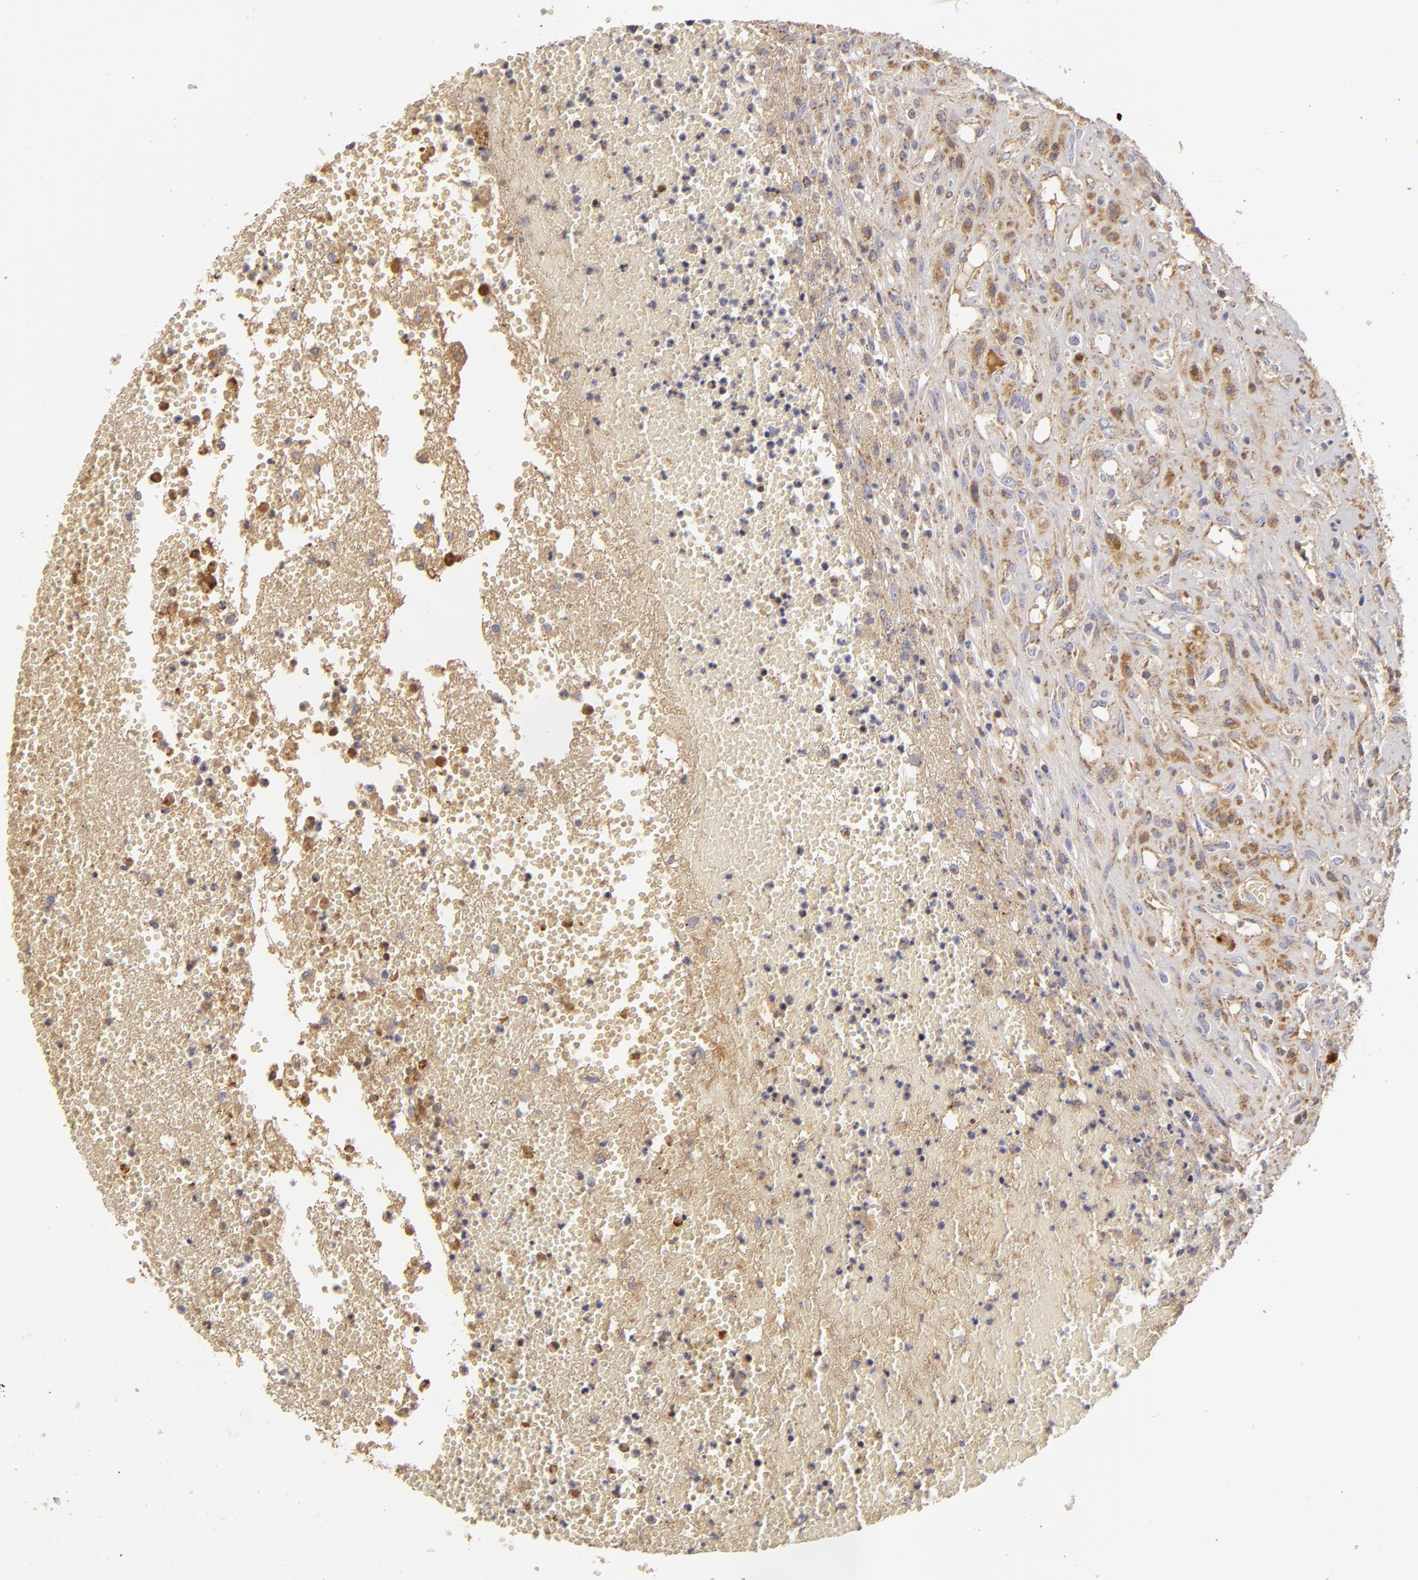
{"staining": {"intensity": "moderate", "quantity": ">75%", "location": "cytoplasmic/membranous"}, "tissue": "glioma", "cell_type": "Tumor cells", "image_type": "cancer", "snomed": [{"axis": "morphology", "description": "Glioma, malignant, High grade"}, {"axis": "topography", "description": "Brain"}], "caption": "Immunohistochemistry (IHC) of human malignant glioma (high-grade) demonstrates medium levels of moderate cytoplasmic/membranous positivity in about >75% of tumor cells.", "gene": "CFB", "patient": {"sex": "male", "age": 66}}